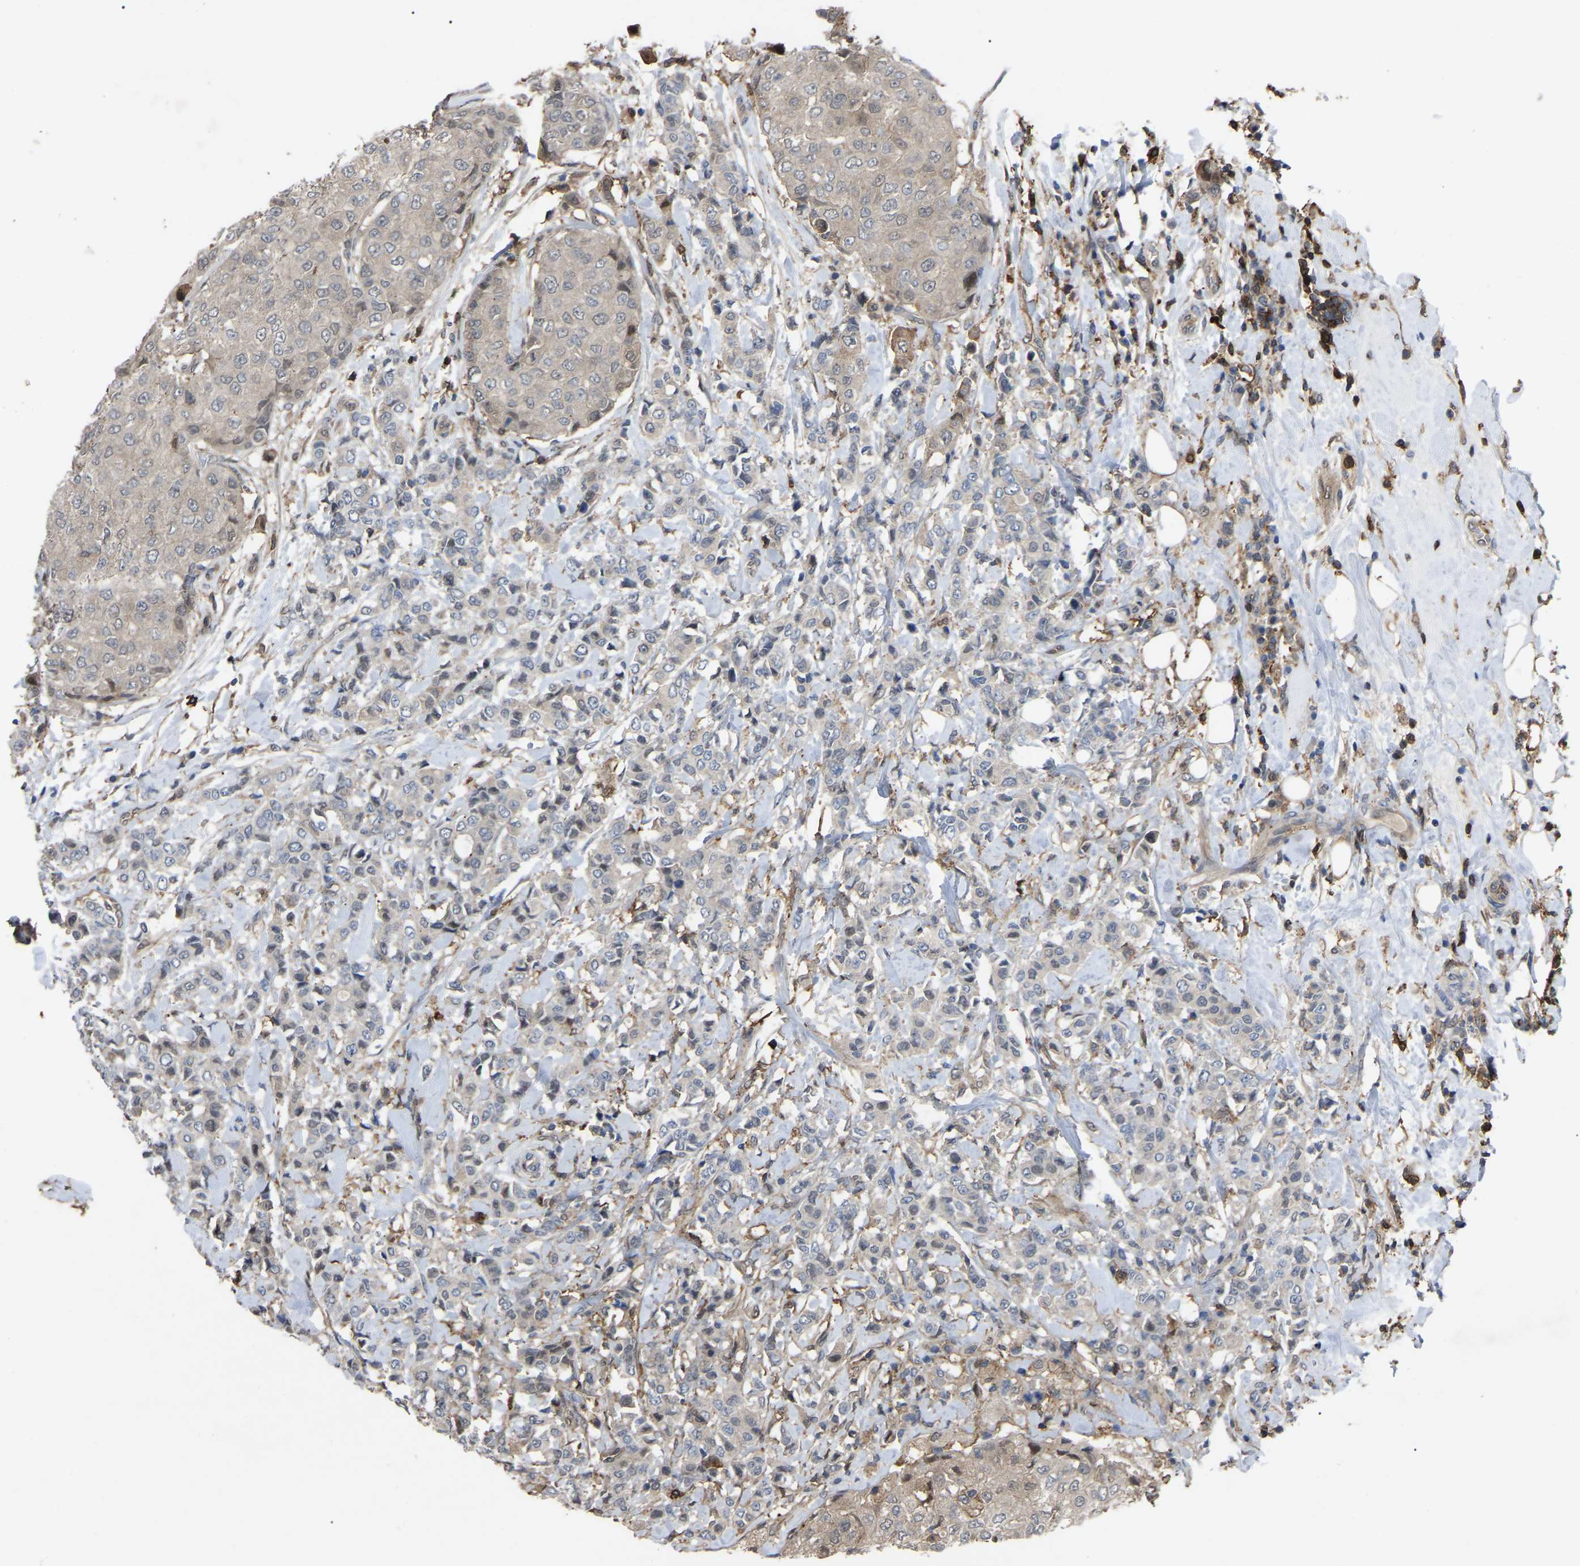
{"staining": {"intensity": "negative", "quantity": "none", "location": "none"}, "tissue": "breast cancer", "cell_type": "Tumor cells", "image_type": "cancer", "snomed": [{"axis": "morphology", "description": "Duct carcinoma"}, {"axis": "topography", "description": "Breast"}], "caption": "This is a image of immunohistochemistry (IHC) staining of invasive ductal carcinoma (breast), which shows no staining in tumor cells.", "gene": "CIT", "patient": {"sex": "female", "age": 27}}